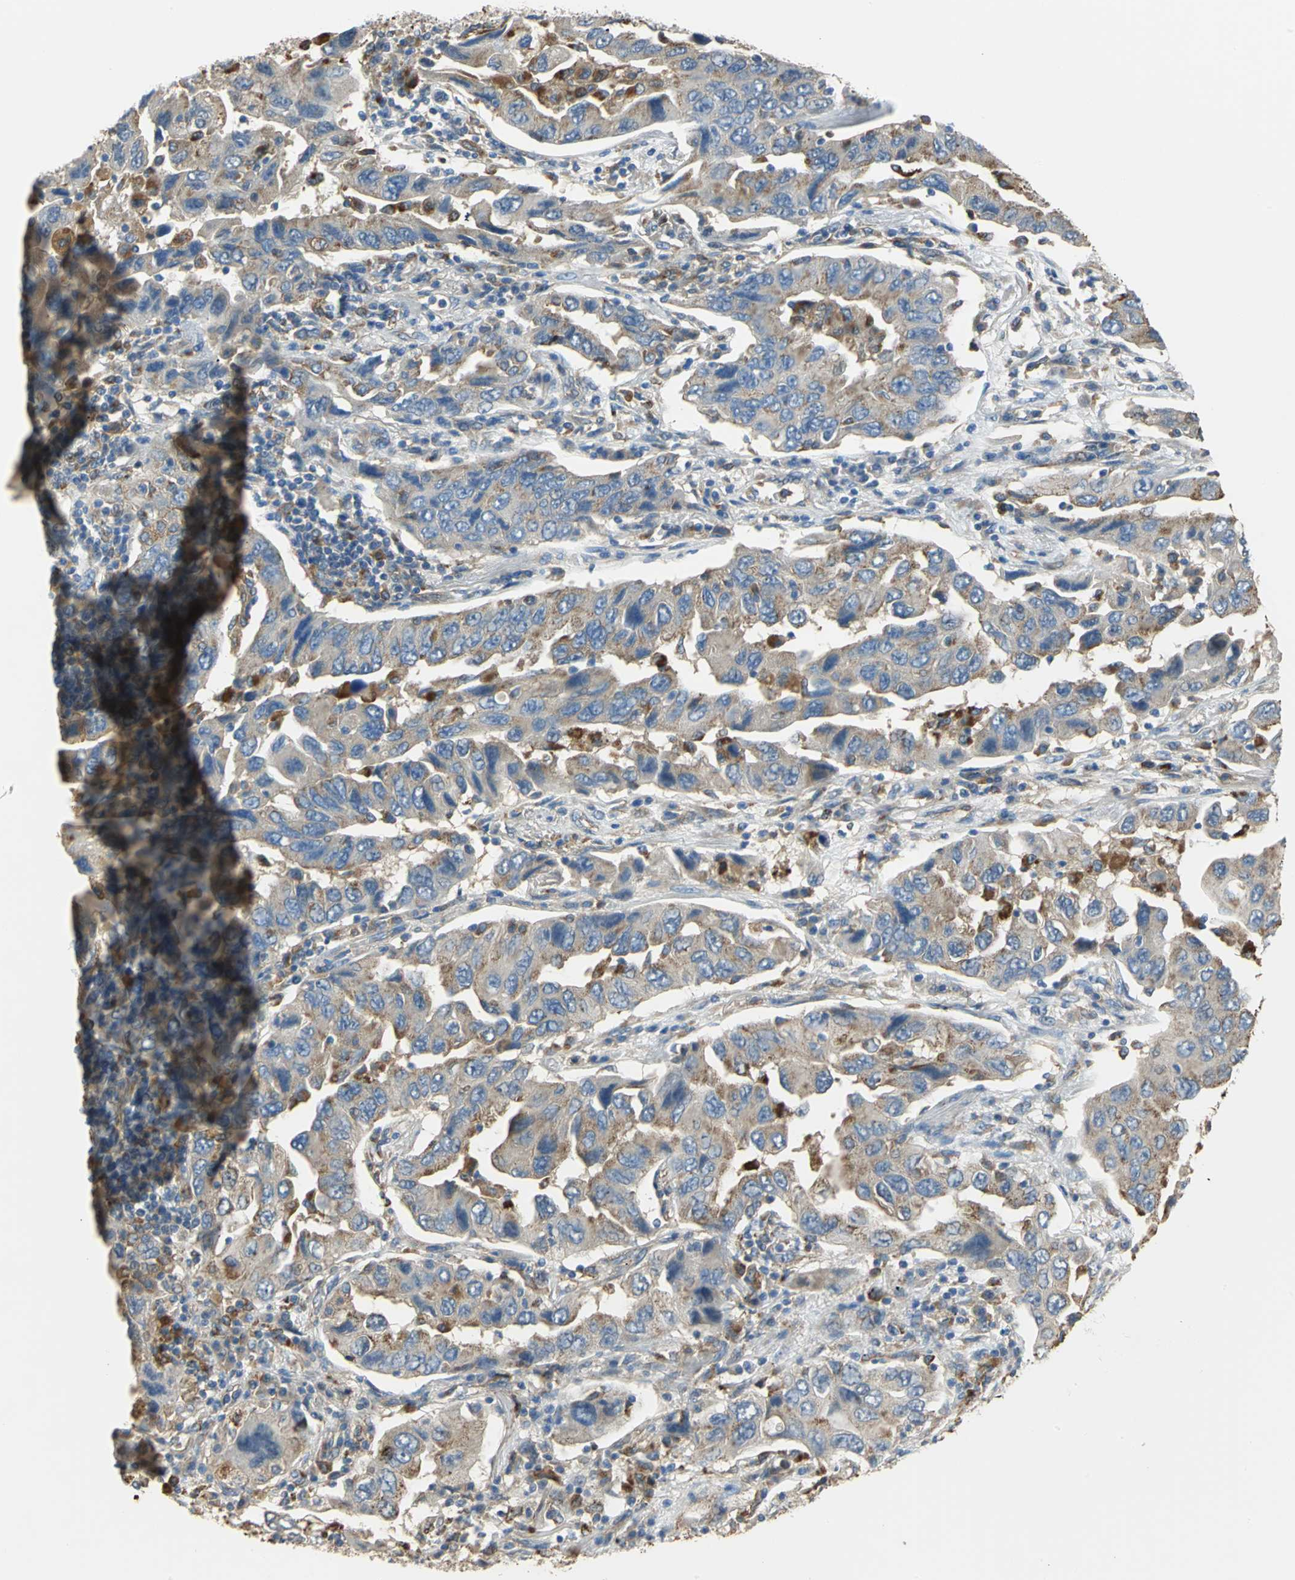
{"staining": {"intensity": "moderate", "quantity": "25%-75%", "location": "cytoplasmic/membranous"}, "tissue": "lung cancer", "cell_type": "Tumor cells", "image_type": "cancer", "snomed": [{"axis": "morphology", "description": "Adenocarcinoma, NOS"}, {"axis": "topography", "description": "Lung"}], "caption": "A brown stain highlights moderate cytoplasmic/membranous positivity of a protein in lung cancer (adenocarcinoma) tumor cells. (DAB = brown stain, brightfield microscopy at high magnification).", "gene": "DIAPH2", "patient": {"sex": "female", "age": 65}}